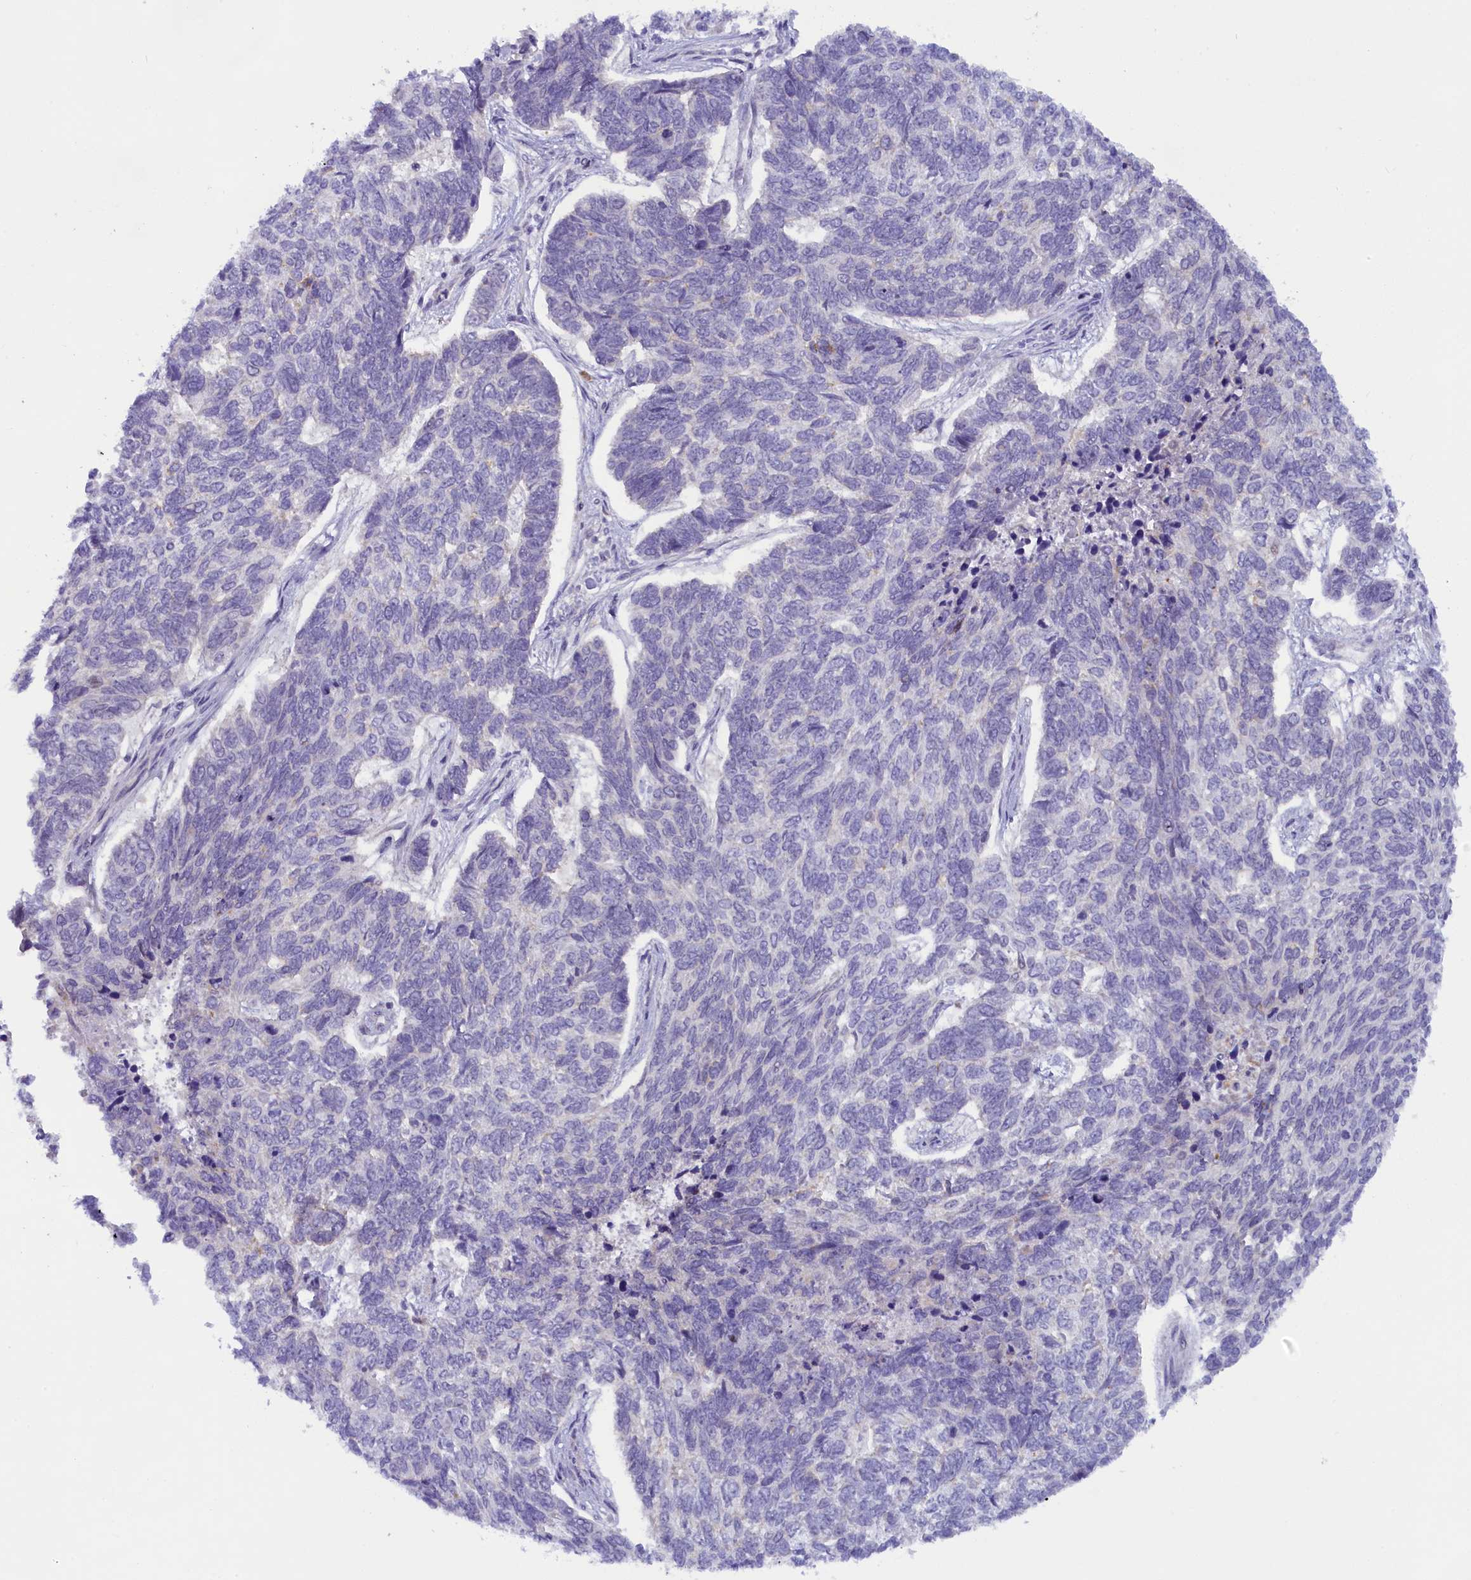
{"staining": {"intensity": "negative", "quantity": "none", "location": "none"}, "tissue": "skin cancer", "cell_type": "Tumor cells", "image_type": "cancer", "snomed": [{"axis": "morphology", "description": "Basal cell carcinoma"}, {"axis": "topography", "description": "Skin"}], "caption": "This is a micrograph of immunohistochemistry (IHC) staining of skin cancer (basal cell carcinoma), which shows no staining in tumor cells. (DAB (3,3'-diaminobenzidine) immunohistochemistry with hematoxylin counter stain).", "gene": "CCL23", "patient": {"sex": "female", "age": 65}}